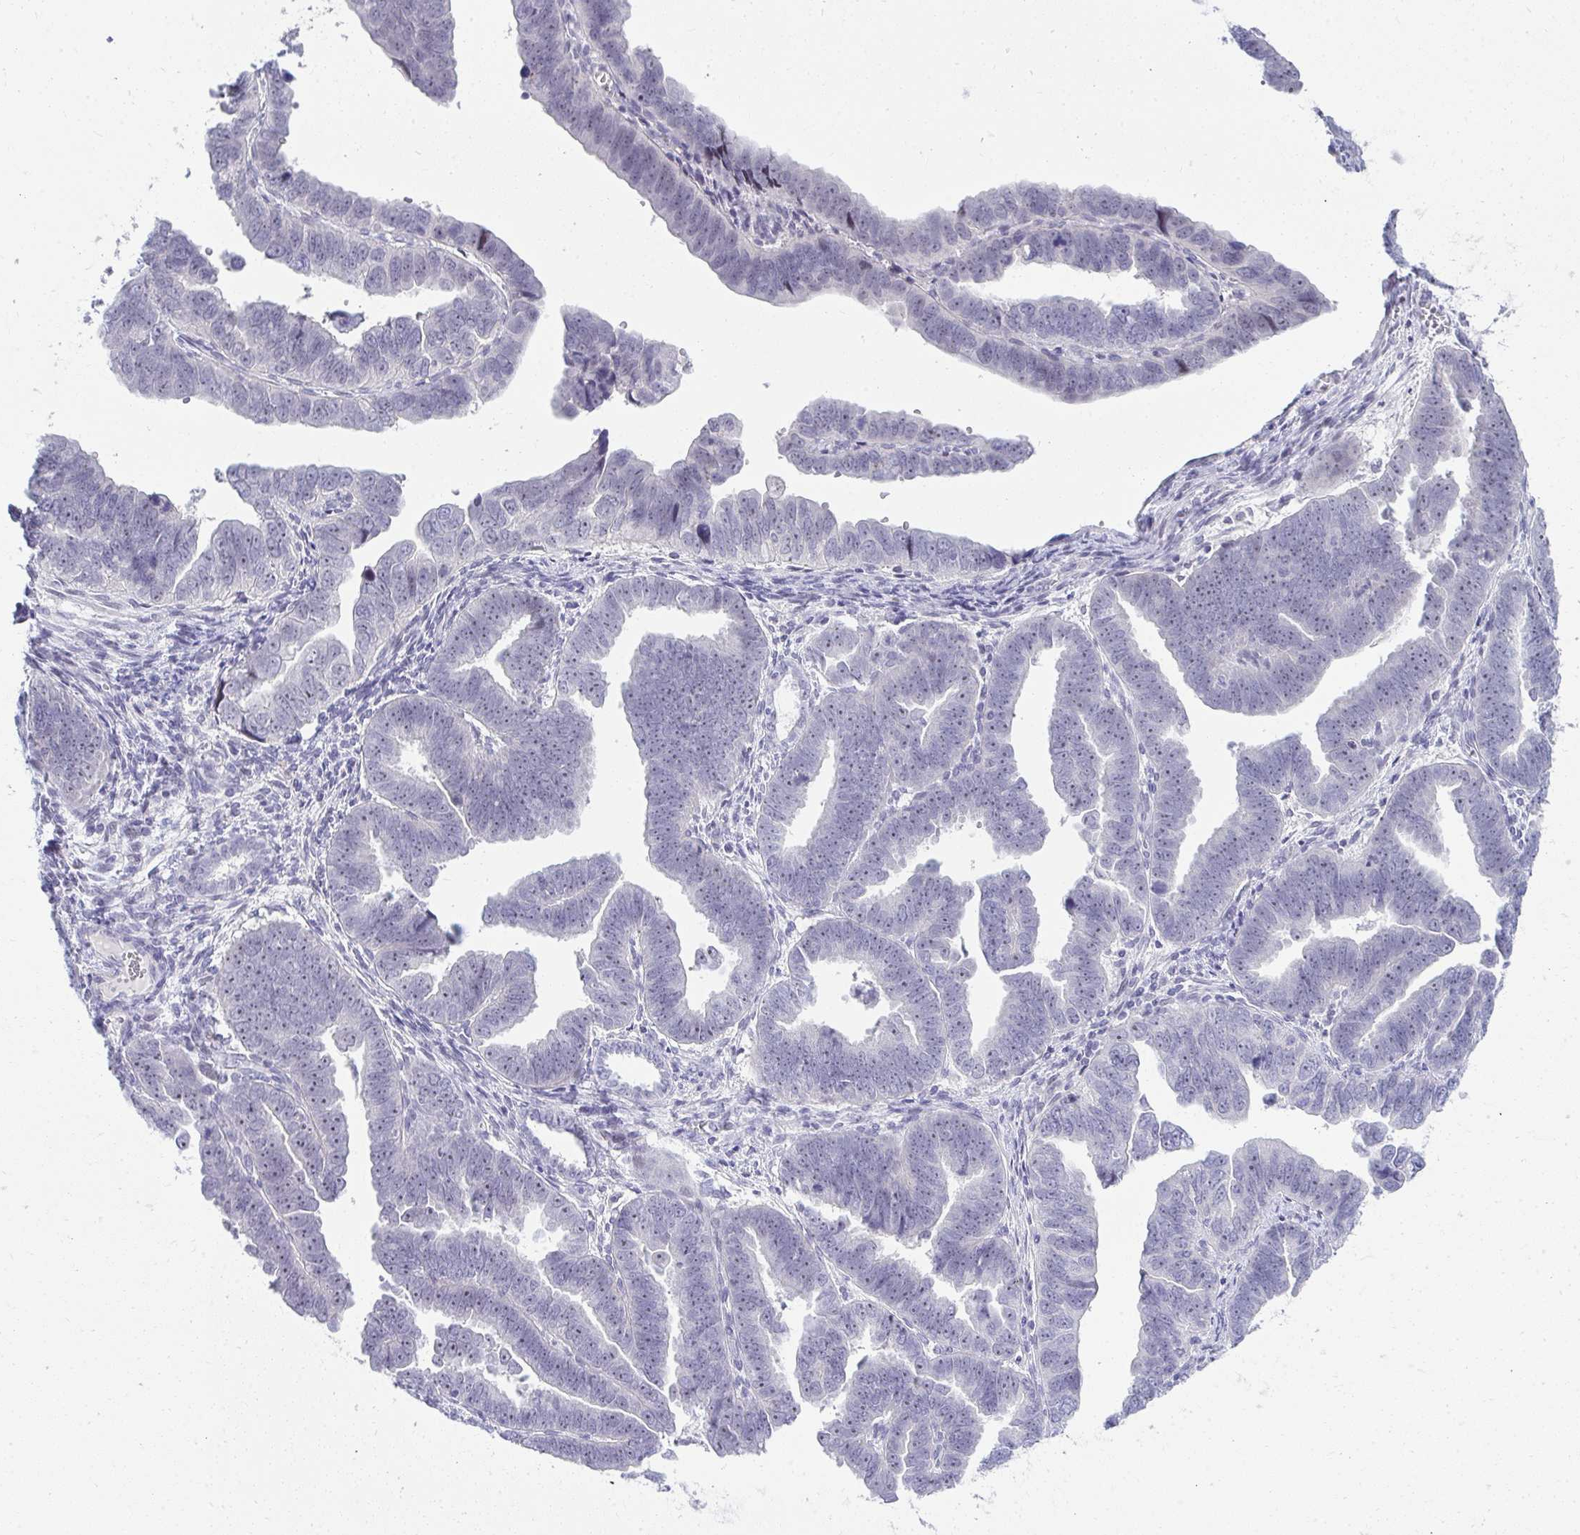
{"staining": {"intensity": "negative", "quantity": "none", "location": "none"}, "tissue": "endometrial cancer", "cell_type": "Tumor cells", "image_type": "cancer", "snomed": [{"axis": "morphology", "description": "Adenocarcinoma, NOS"}, {"axis": "topography", "description": "Endometrium"}], "caption": "IHC photomicrograph of endometrial cancer (adenocarcinoma) stained for a protein (brown), which reveals no positivity in tumor cells.", "gene": "EID3", "patient": {"sex": "female", "age": 75}}